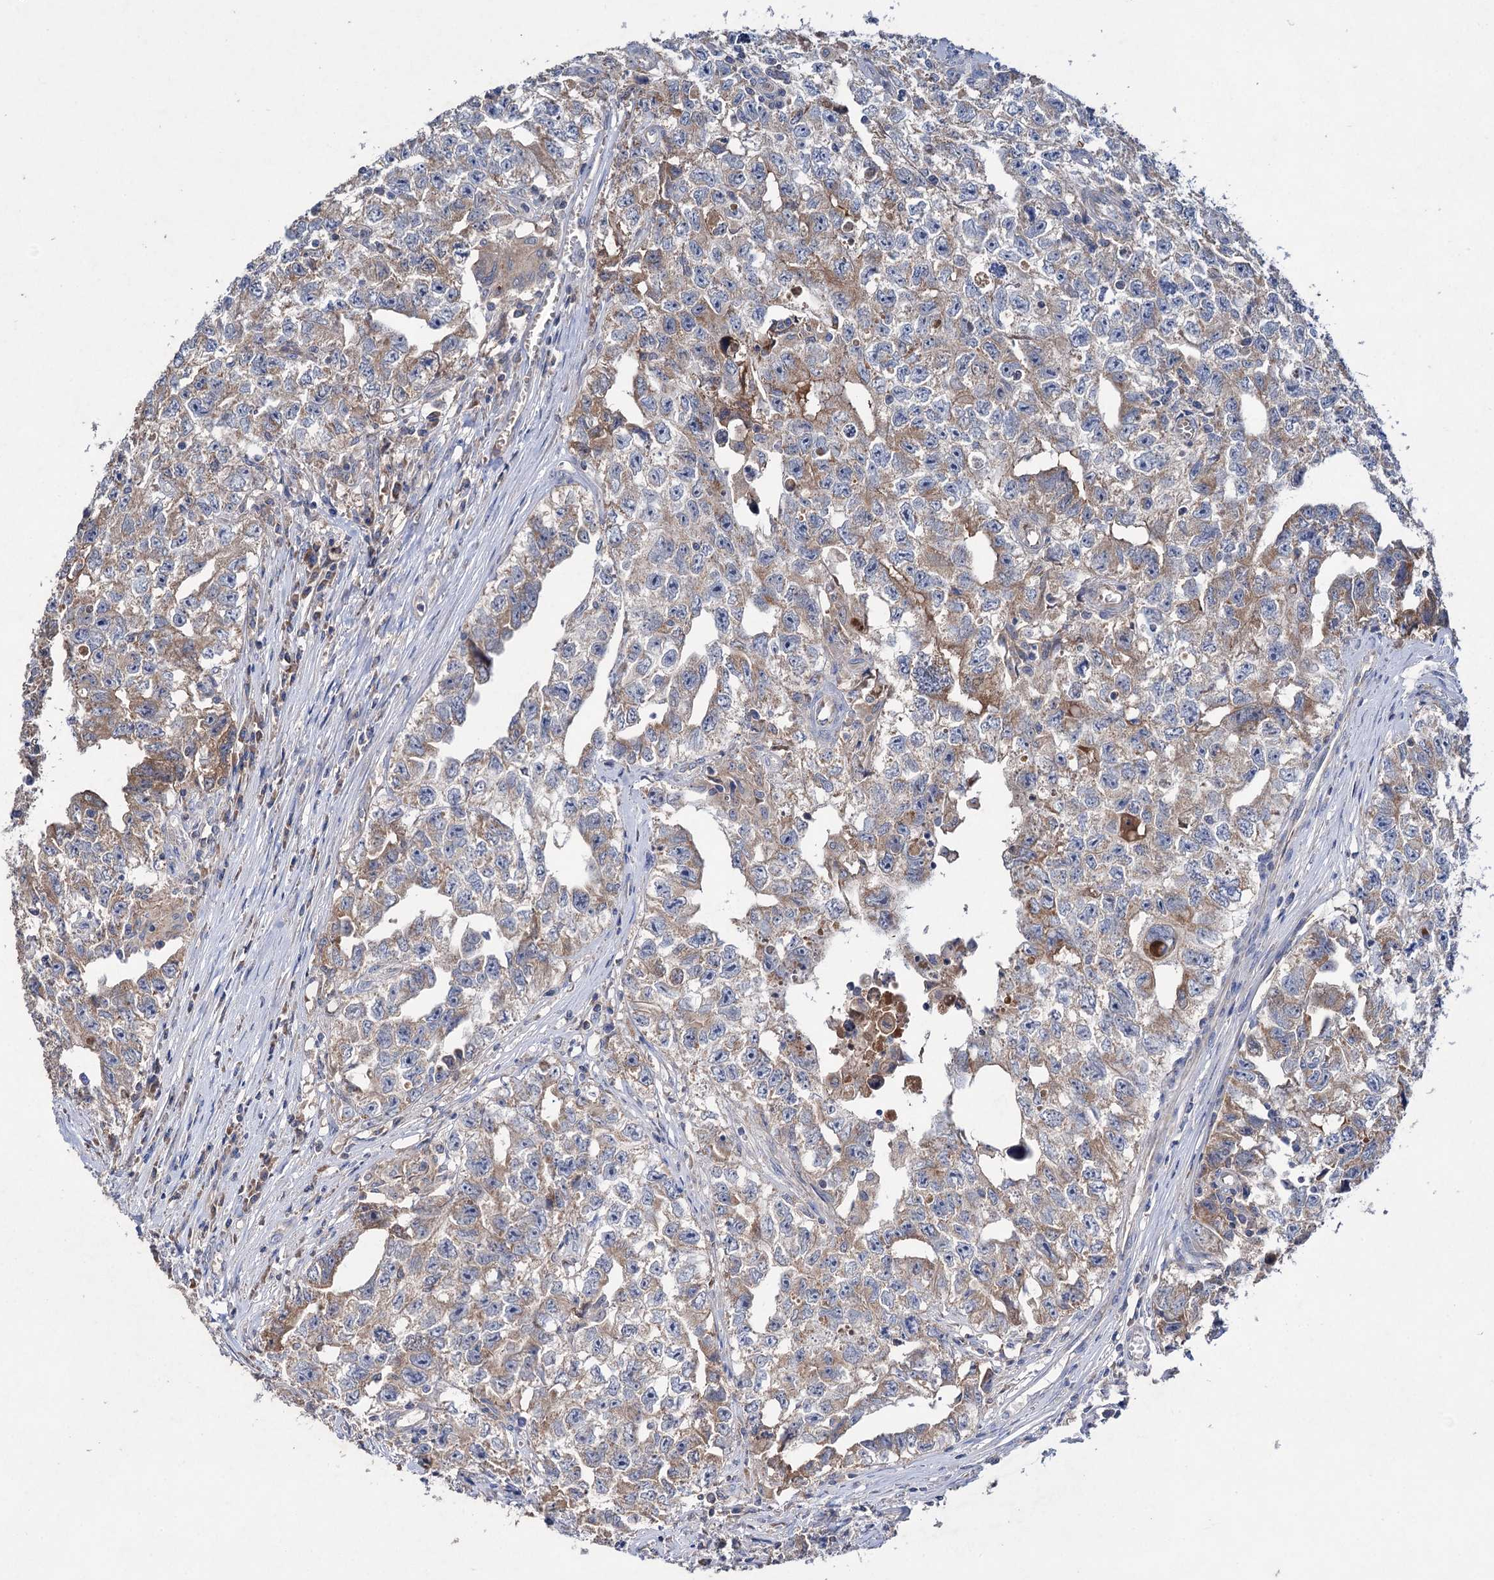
{"staining": {"intensity": "weak", "quantity": ">75%", "location": "cytoplasmic/membranous"}, "tissue": "testis cancer", "cell_type": "Tumor cells", "image_type": "cancer", "snomed": [{"axis": "morphology", "description": "Seminoma, NOS"}, {"axis": "morphology", "description": "Carcinoma, Embryonal, NOS"}, {"axis": "topography", "description": "Testis"}], "caption": "Weak cytoplasmic/membranous positivity is appreciated in approximately >75% of tumor cells in testis cancer (seminoma). (brown staining indicates protein expression, while blue staining denotes nuclei).", "gene": "CLPB", "patient": {"sex": "male", "age": 43}}